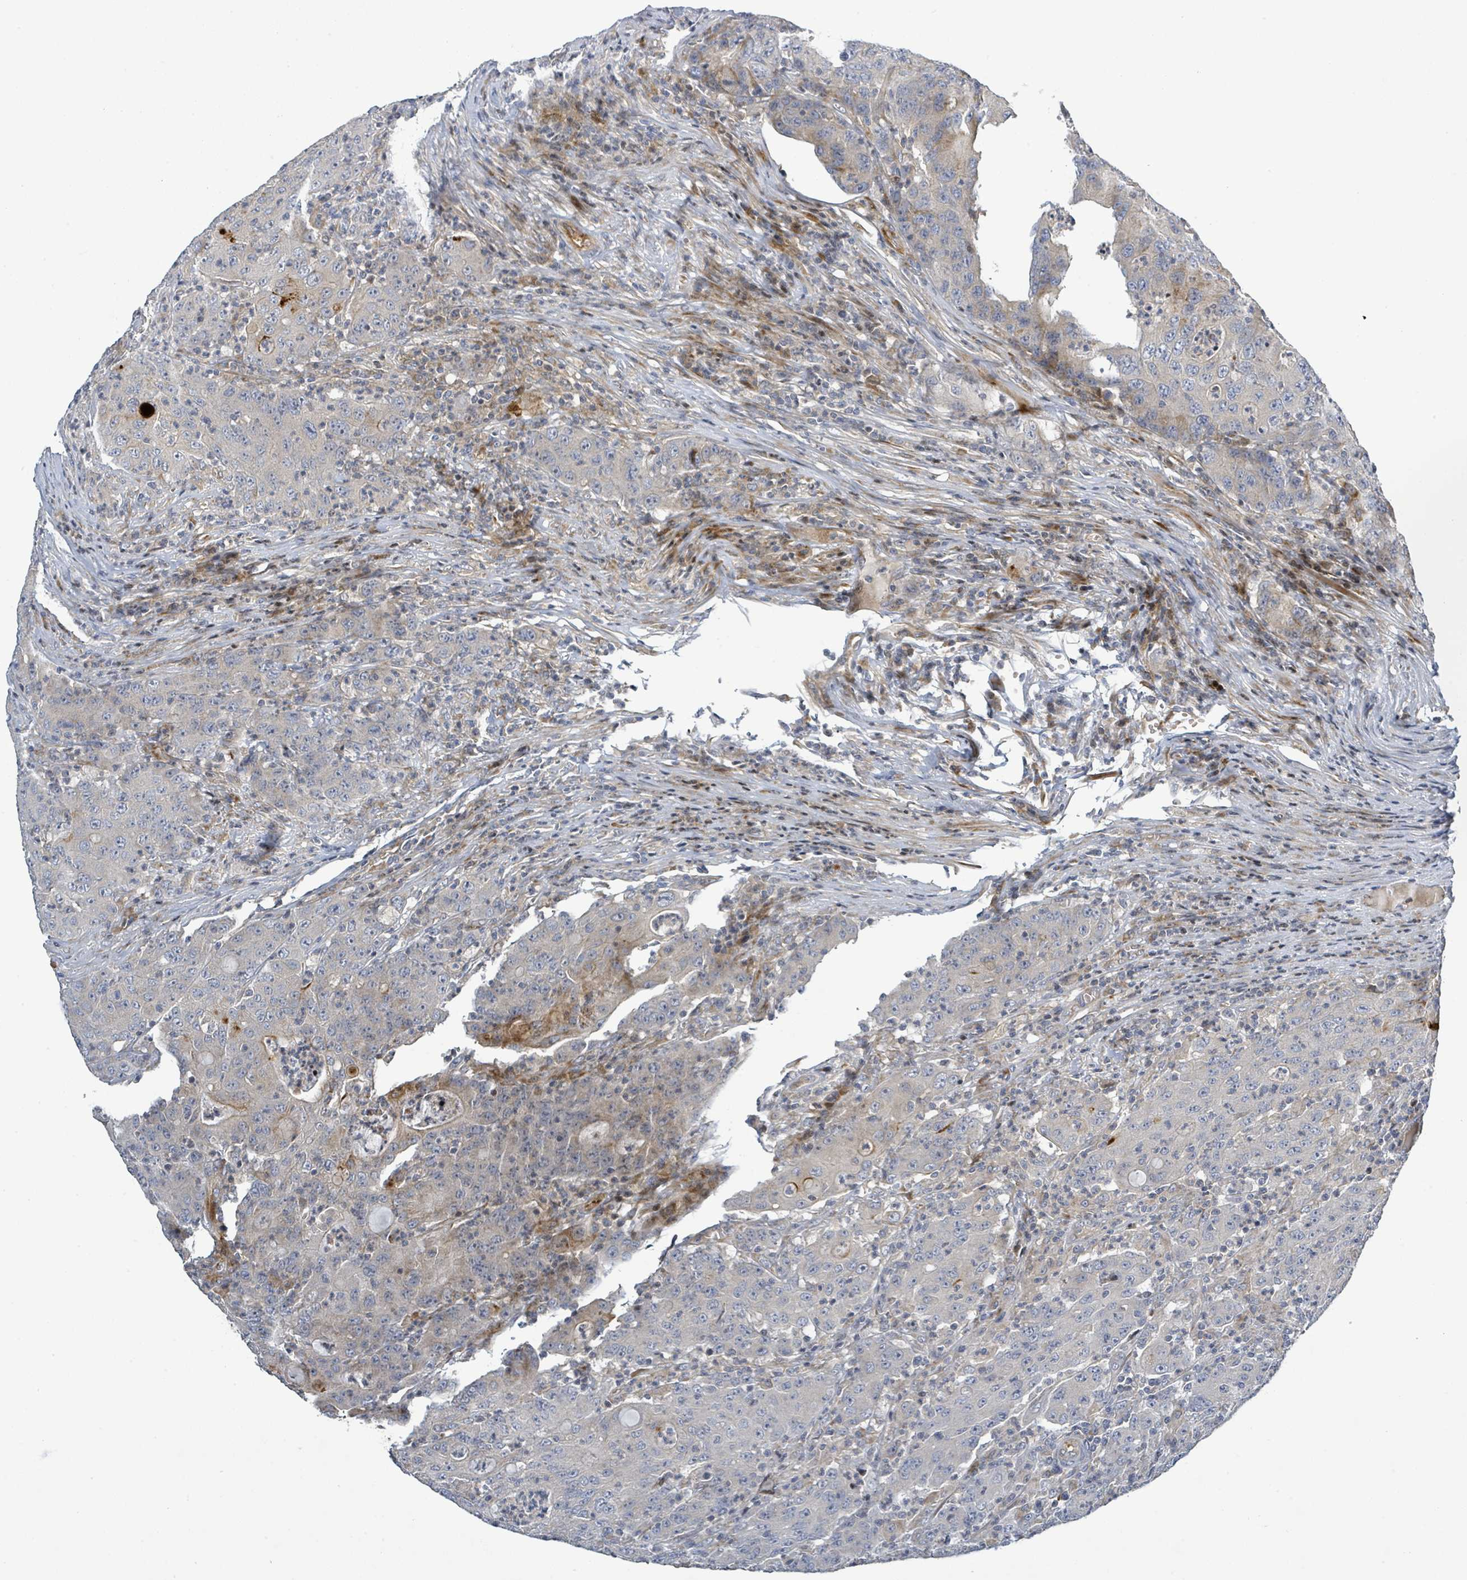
{"staining": {"intensity": "weak", "quantity": "<25%", "location": "cytoplasmic/membranous"}, "tissue": "colorectal cancer", "cell_type": "Tumor cells", "image_type": "cancer", "snomed": [{"axis": "morphology", "description": "Adenocarcinoma, NOS"}, {"axis": "topography", "description": "Colon"}], "caption": "Tumor cells are negative for protein expression in human adenocarcinoma (colorectal).", "gene": "CFAP210", "patient": {"sex": "male", "age": 83}}